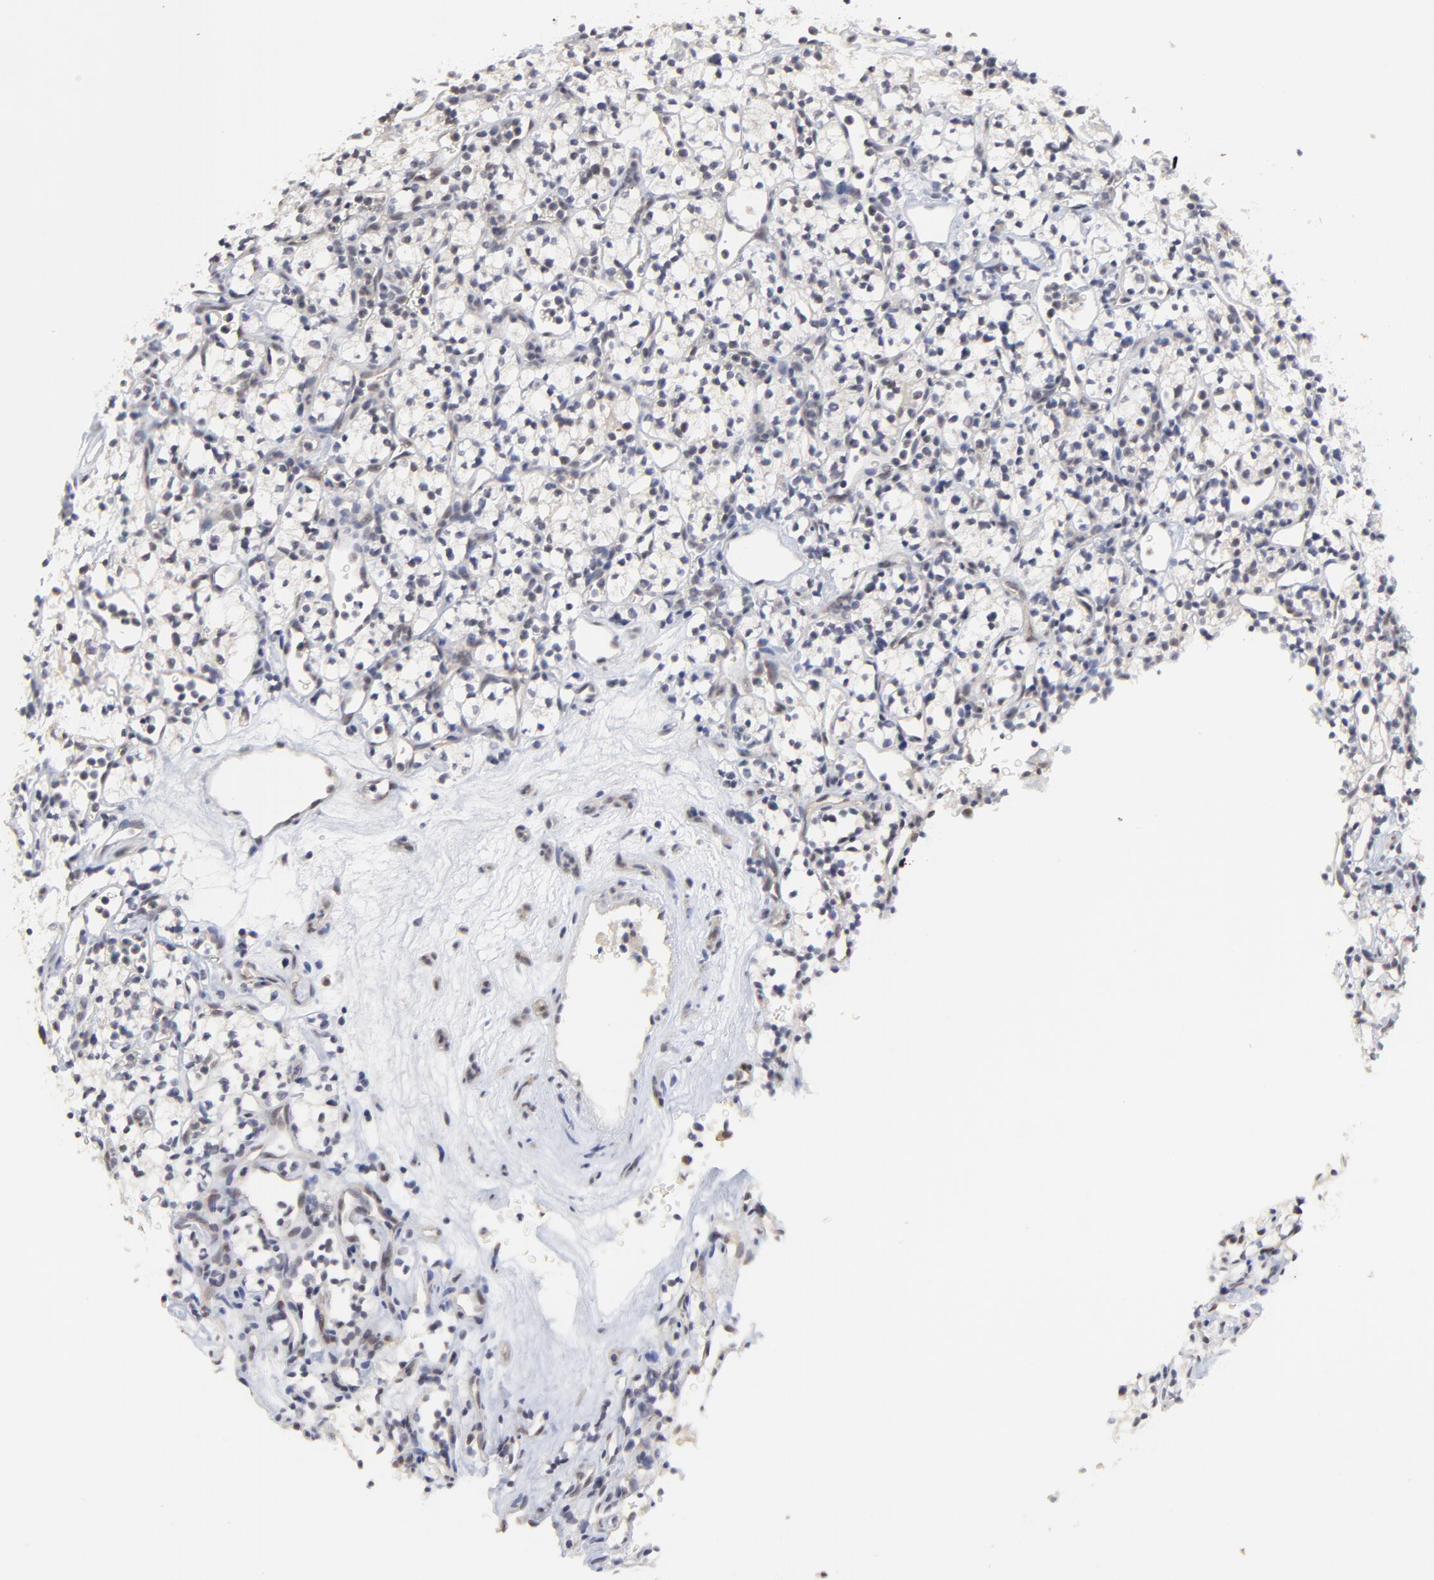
{"staining": {"intensity": "negative", "quantity": "none", "location": "none"}, "tissue": "renal cancer", "cell_type": "Tumor cells", "image_type": "cancer", "snomed": [{"axis": "morphology", "description": "Adenocarcinoma, NOS"}, {"axis": "topography", "description": "Kidney"}], "caption": "This is an IHC micrograph of human adenocarcinoma (renal). There is no staining in tumor cells.", "gene": "FAM199X", "patient": {"sex": "male", "age": 59}}